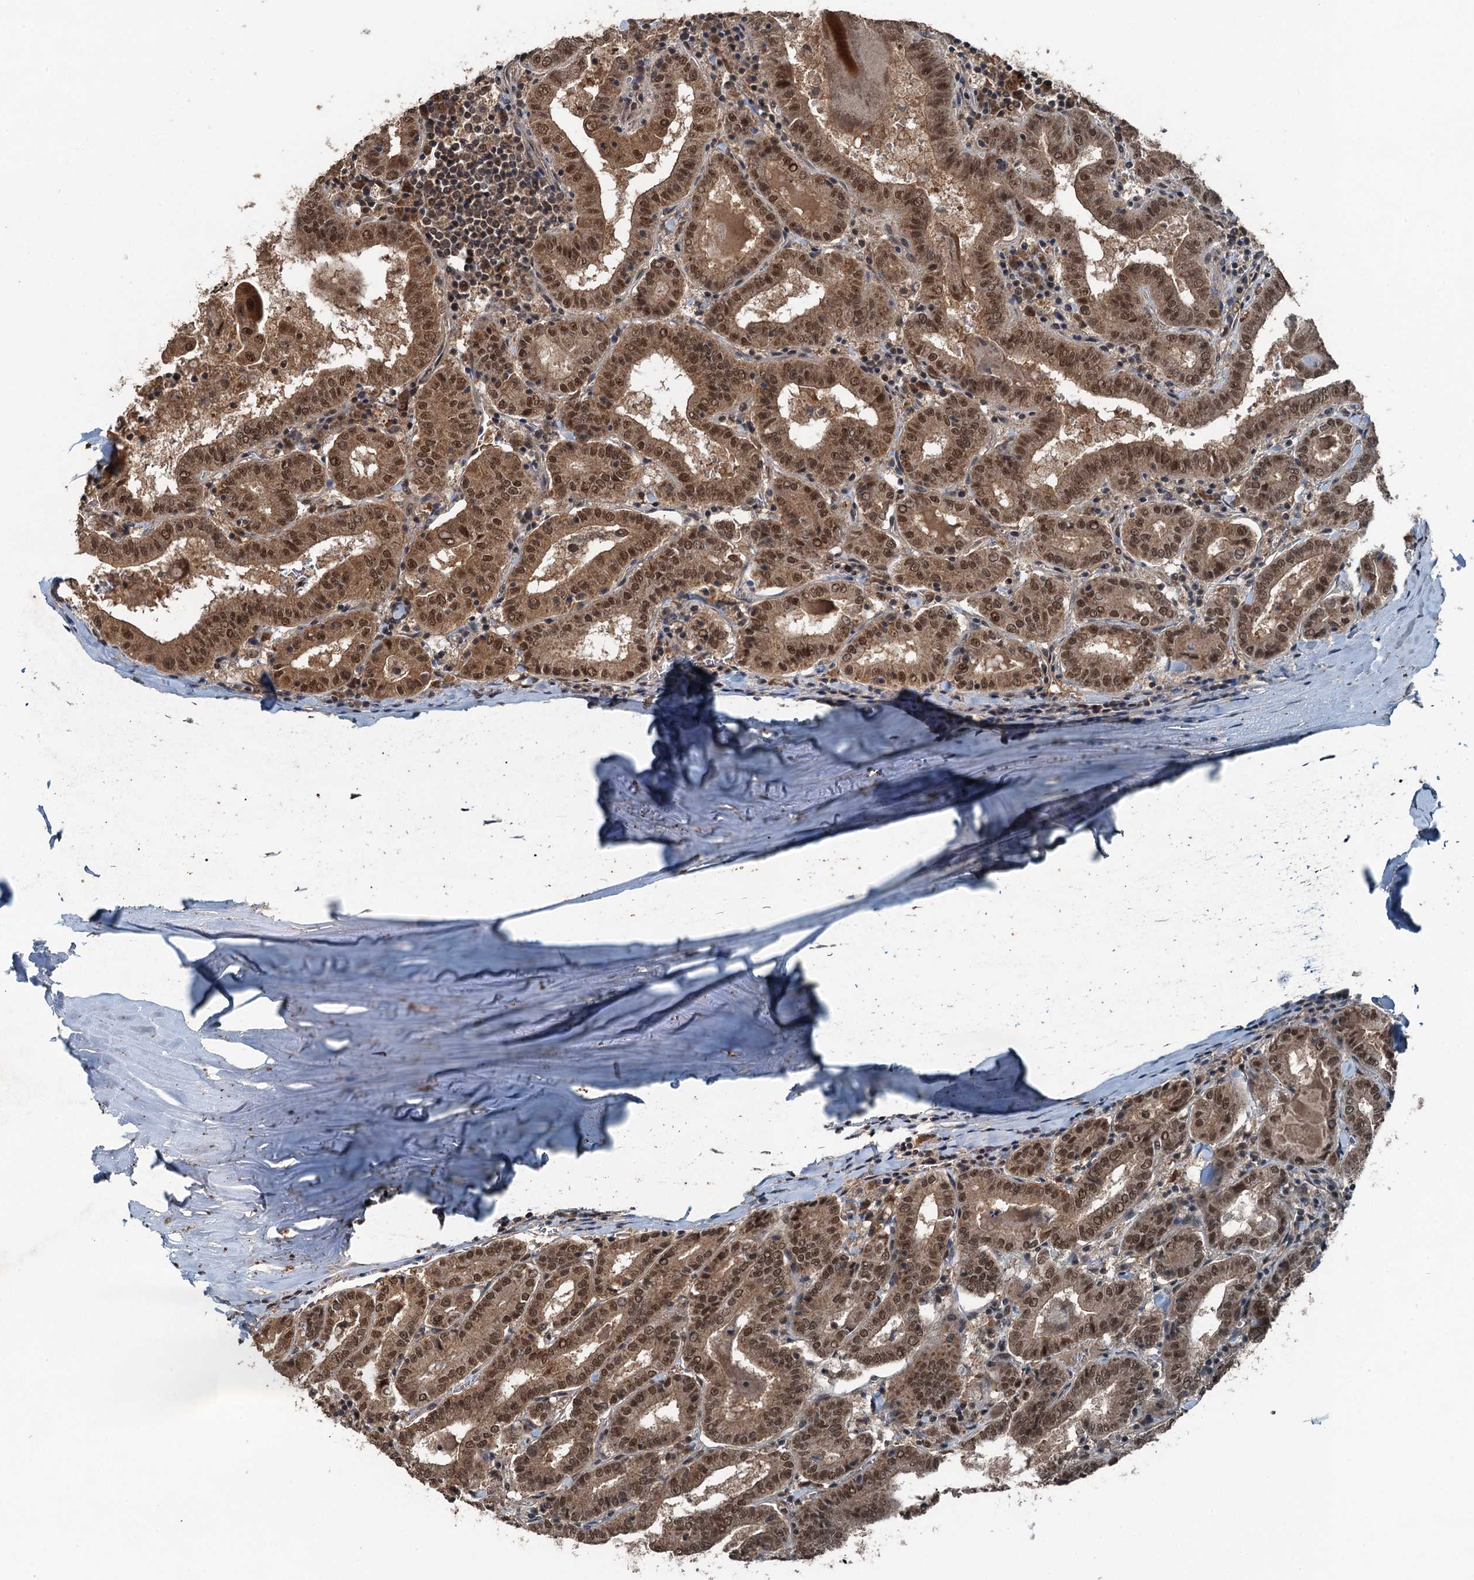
{"staining": {"intensity": "moderate", "quantity": ">75%", "location": "cytoplasmic/membranous,nuclear"}, "tissue": "thyroid cancer", "cell_type": "Tumor cells", "image_type": "cancer", "snomed": [{"axis": "morphology", "description": "Papillary adenocarcinoma, NOS"}, {"axis": "topography", "description": "Thyroid gland"}], "caption": "Tumor cells reveal medium levels of moderate cytoplasmic/membranous and nuclear expression in approximately >75% of cells in human thyroid cancer.", "gene": "UBXN6", "patient": {"sex": "female", "age": 72}}